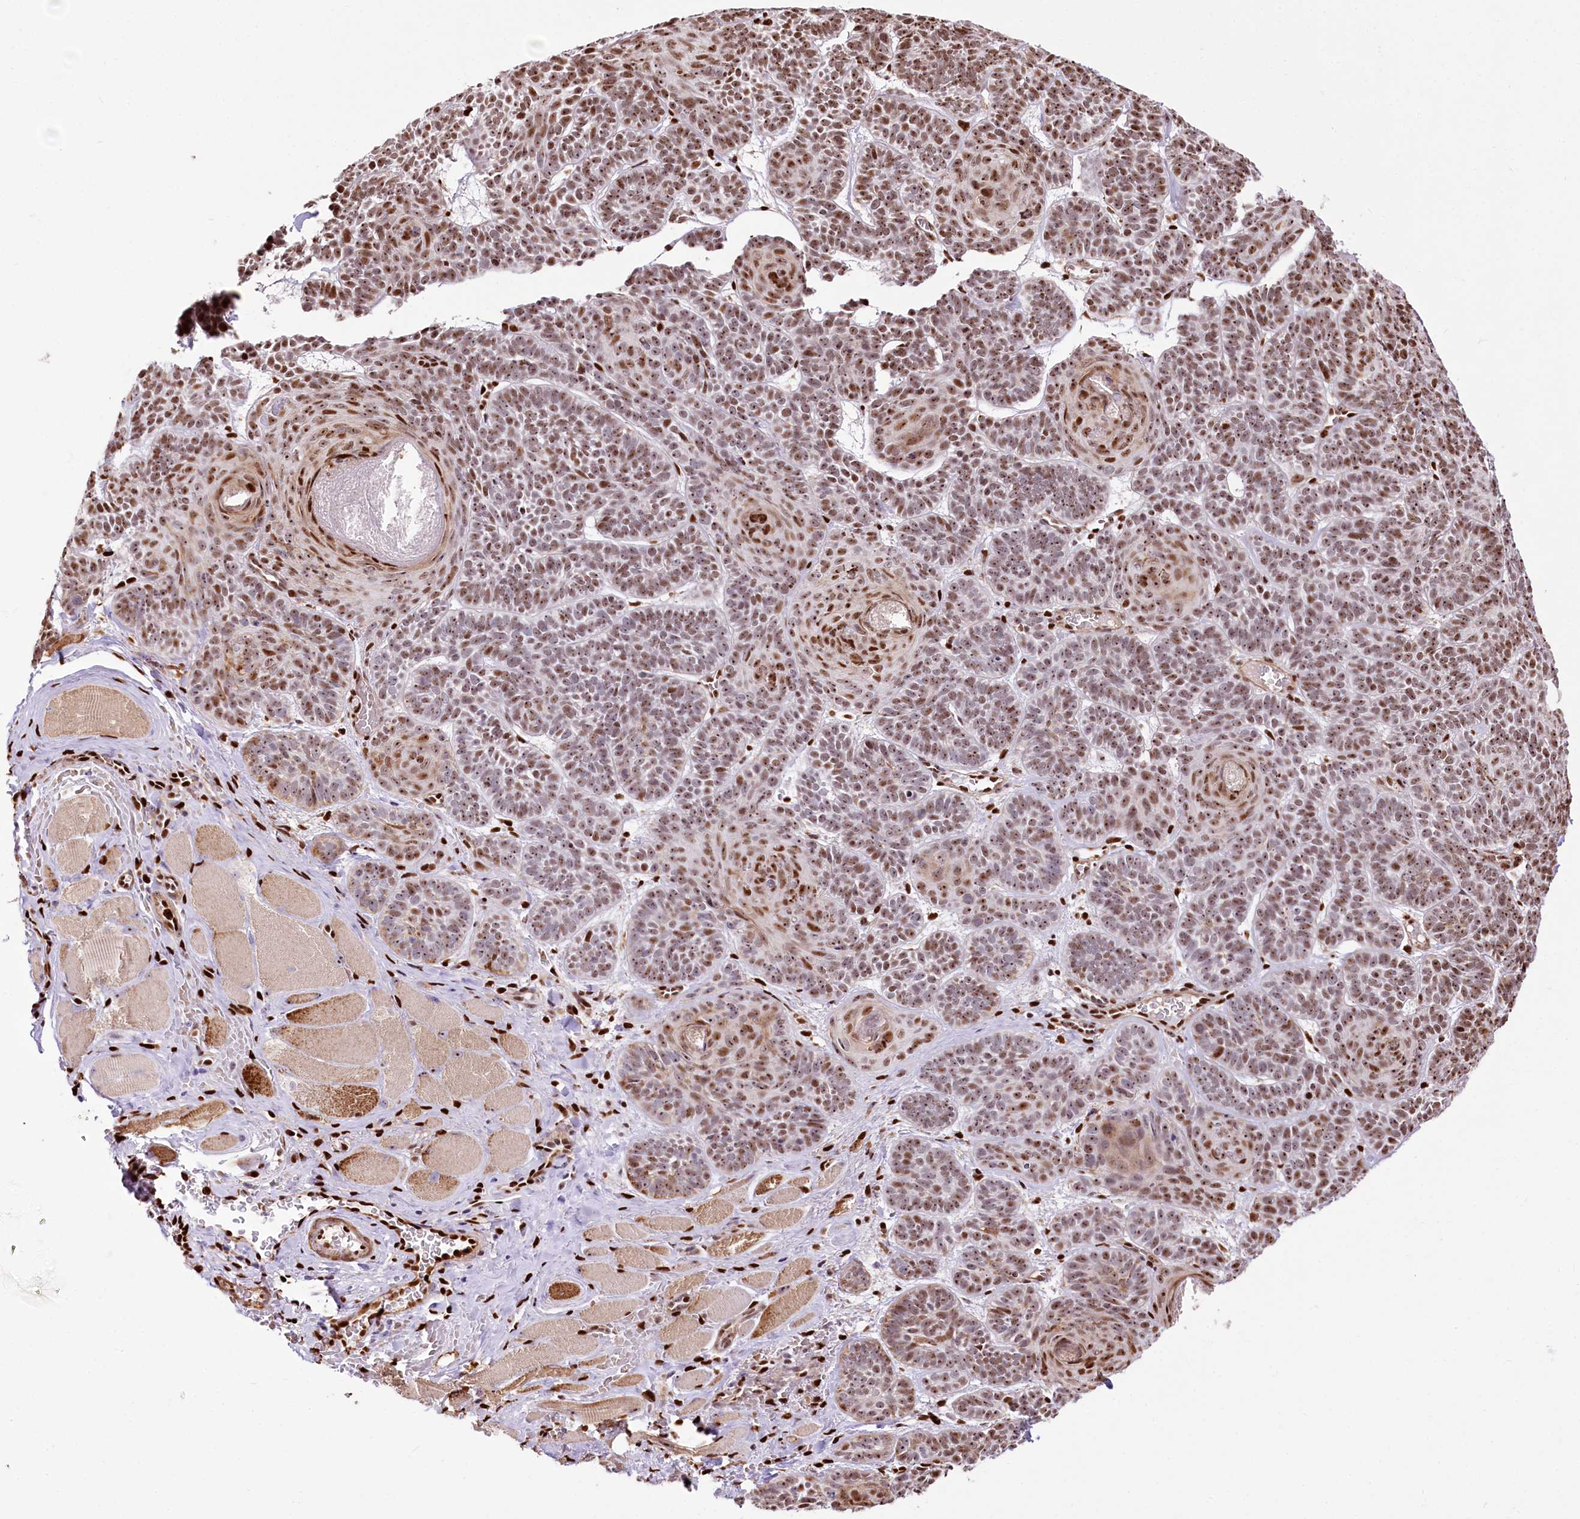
{"staining": {"intensity": "moderate", "quantity": ">75%", "location": "nuclear"}, "tissue": "skin cancer", "cell_type": "Tumor cells", "image_type": "cancer", "snomed": [{"axis": "morphology", "description": "Basal cell carcinoma"}, {"axis": "topography", "description": "Skin"}], "caption": "This is a micrograph of immunohistochemistry (IHC) staining of skin cancer, which shows moderate positivity in the nuclear of tumor cells.", "gene": "PTMS", "patient": {"sex": "male", "age": 85}}